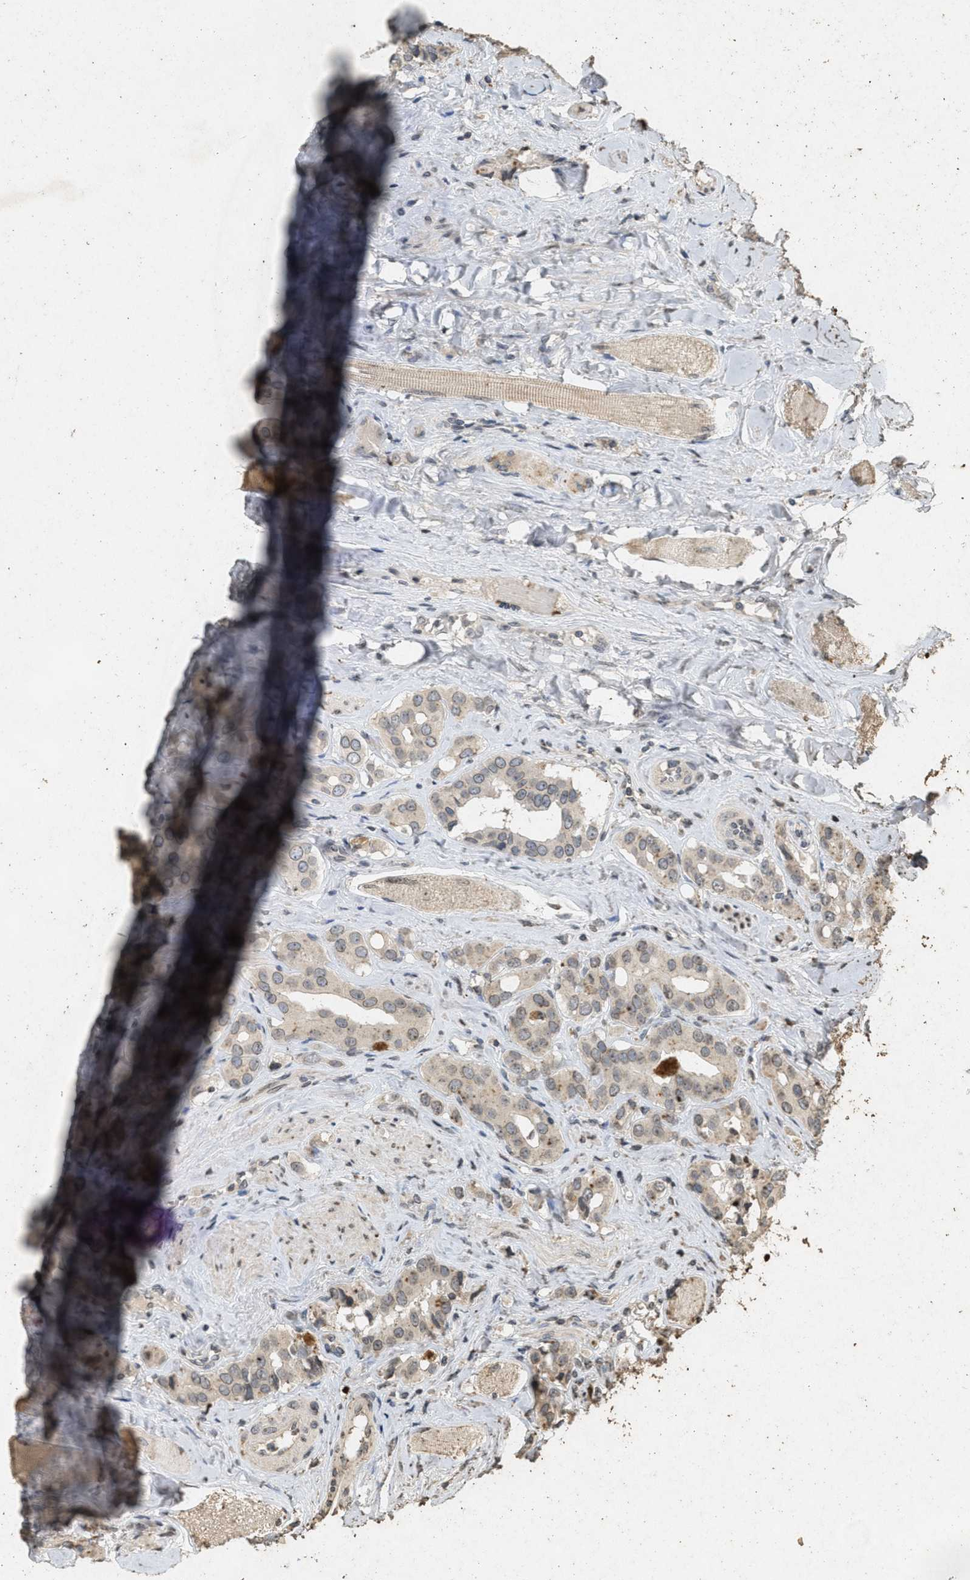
{"staining": {"intensity": "weak", "quantity": ">75%", "location": "cytoplasmic/membranous,nuclear"}, "tissue": "prostate cancer", "cell_type": "Tumor cells", "image_type": "cancer", "snomed": [{"axis": "morphology", "description": "Adenocarcinoma, High grade"}, {"axis": "topography", "description": "Prostate"}], "caption": "Brown immunohistochemical staining in human prostate cancer displays weak cytoplasmic/membranous and nuclear positivity in about >75% of tumor cells. (brown staining indicates protein expression, while blue staining denotes nuclei).", "gene": "ABHD6", "patient": {"sex": "male", "age": 52}}